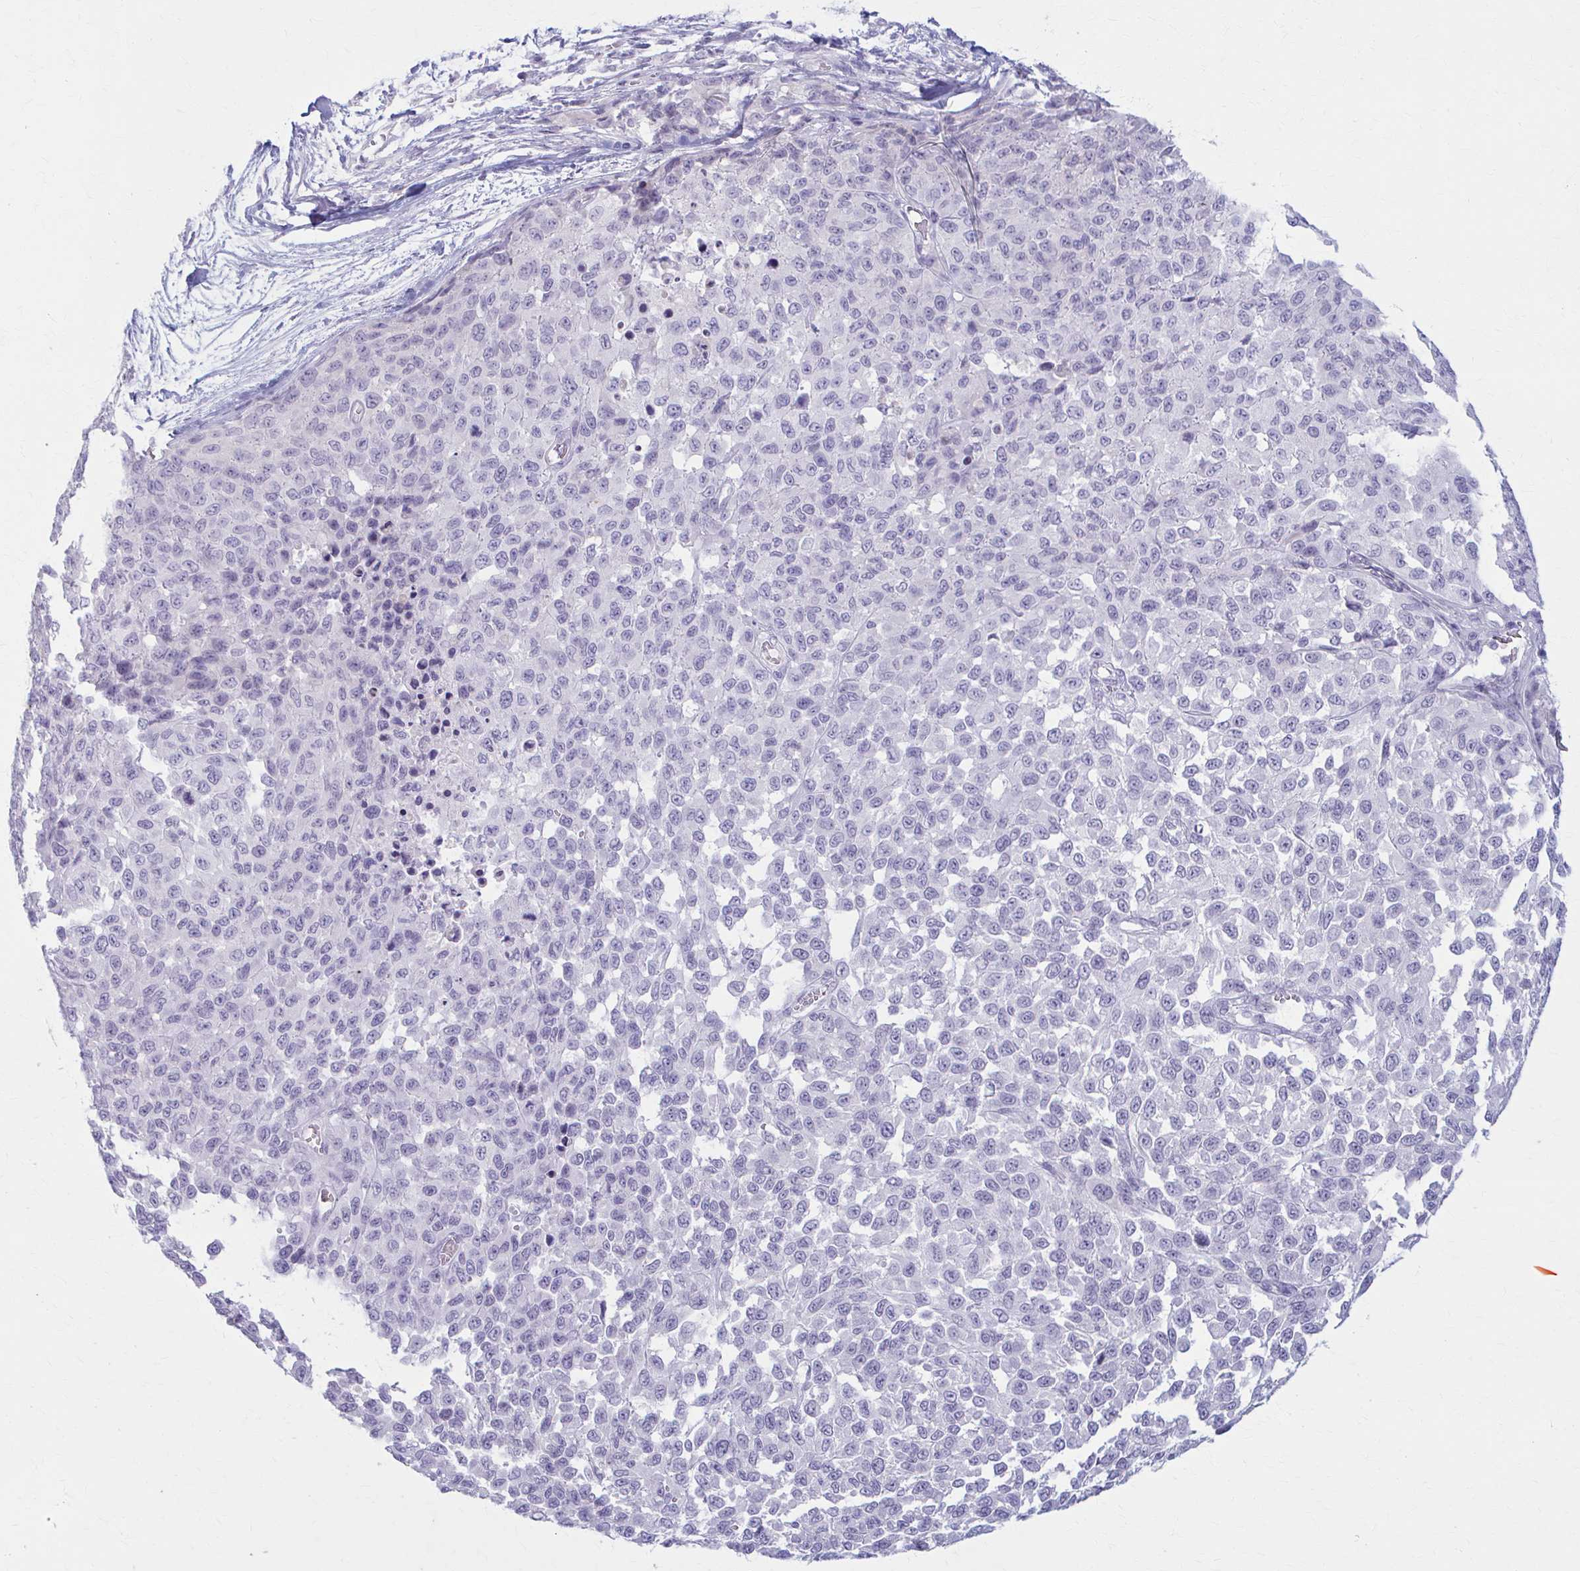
{"staining": {"intensity": "negative", "quantity": "none", "location": "none"}, "tissue": "melanoma", "cell_type": "Tumor cells", "image_type": "cancer", "snomed": [{"axis": "morphology", "description": "Malignant melanoma, NOS"}, {"axis": "topography", "description": "Skin"}], "caption": "DAB immunohistochemical staining of human melanoma exhibits no significant positivity in tumor cells. (DAB immunohistochemistry (IHC), high magnification).", "gene": "LDLRAP1", "patient": {"sex": "male", "age": 62}}